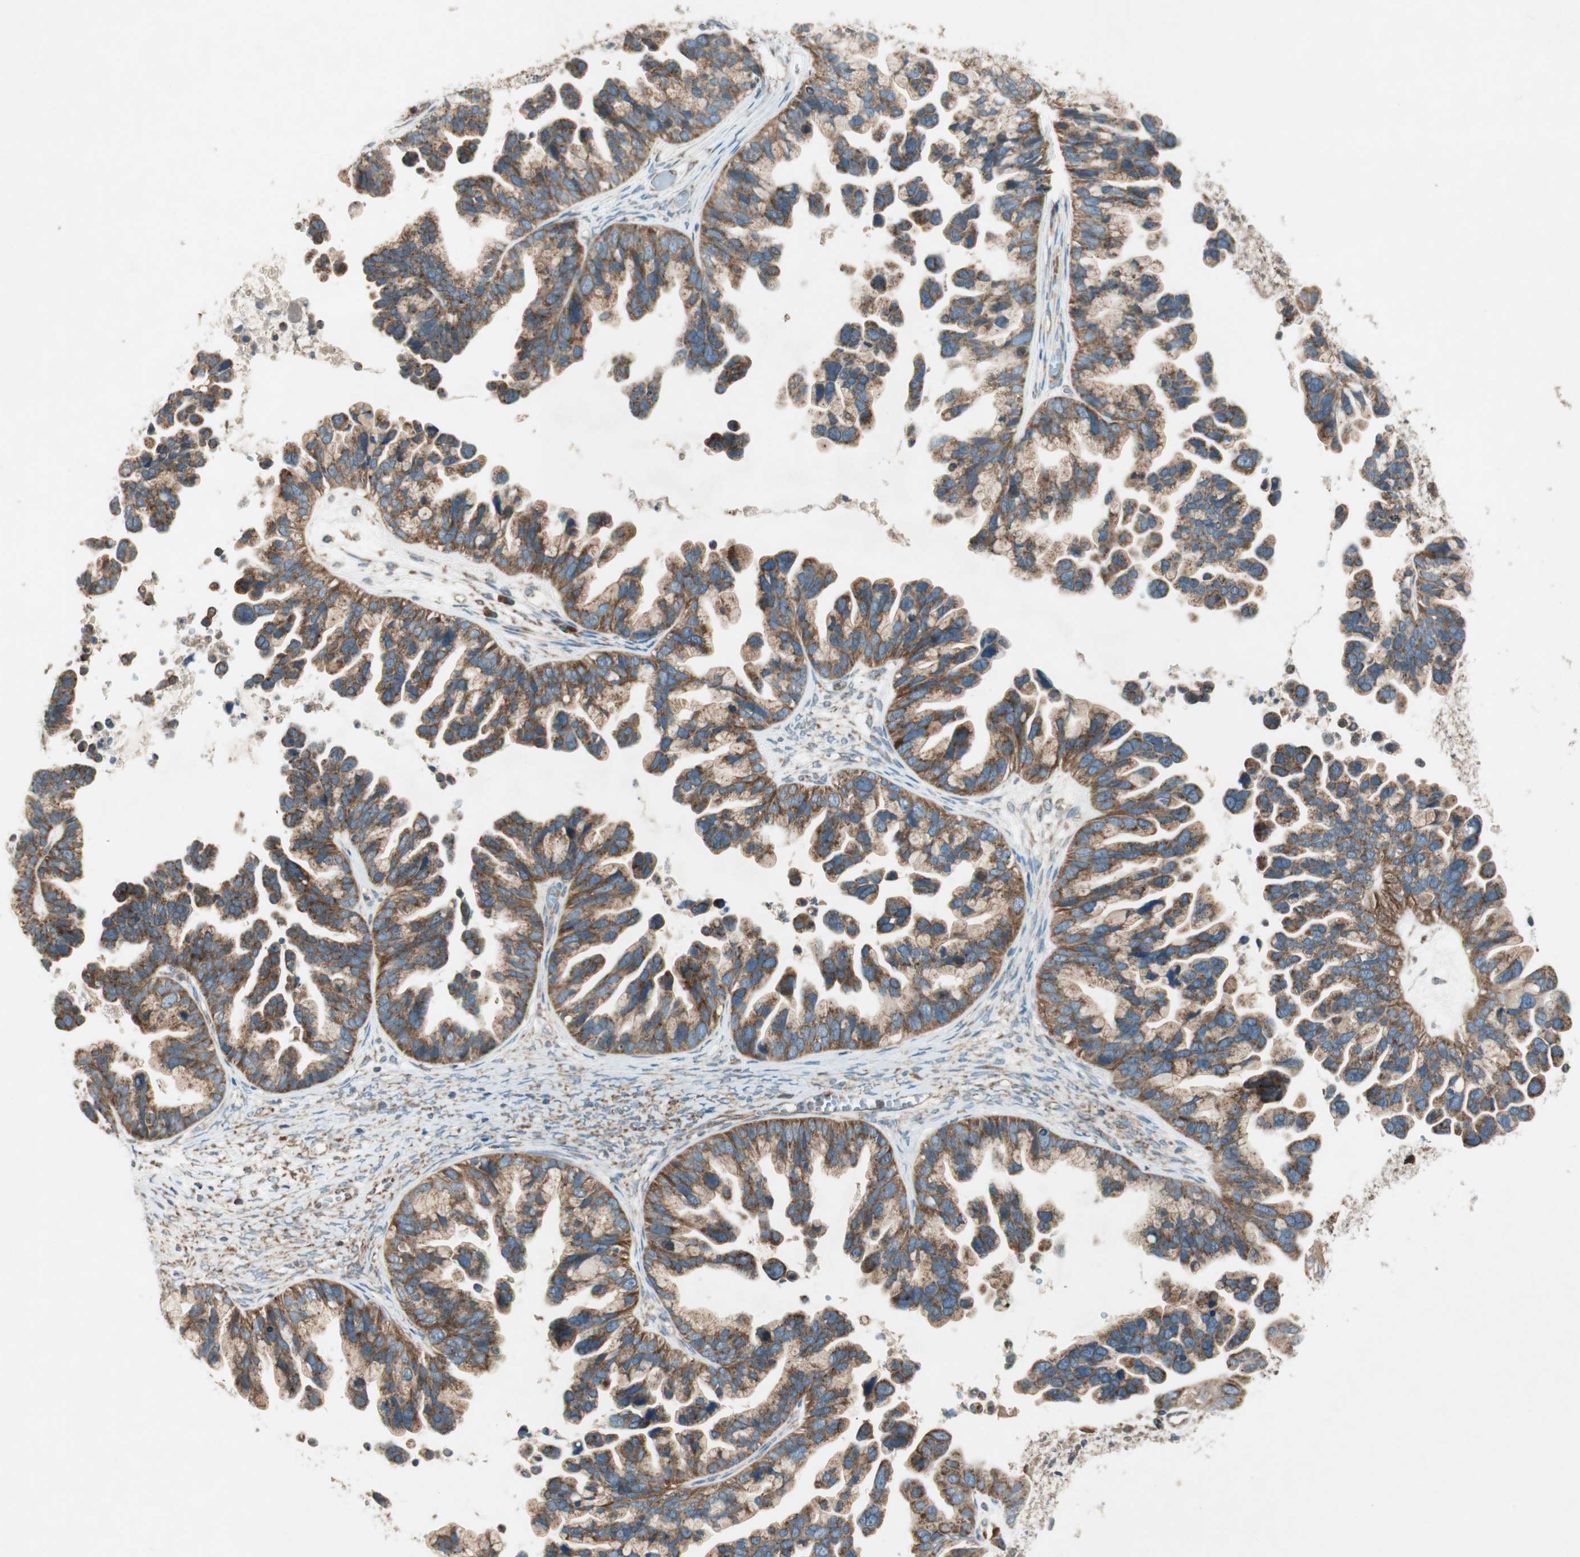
{"staining": {"intensity": "strong", "quantity": ">75%", "location": "cytoplasmic/membranous"}, "tissue": "ovarian cancer", "cell_type": "Tumor cells", "image_type": "cancer", "snomed": [{"axis": "morphology", "description": "Cystadenocarcinoma, serous, NOS"}, {"axis": "topography", "description": "Ovary"}], "caption": "Human ovarian cancer stained for a protein (brown) shows strong cytoplasmic/membranous positive staining in approximately >75% of tumor cells.", "gene": "CHADL", "patient": {"sex": "female", "age": 56}}